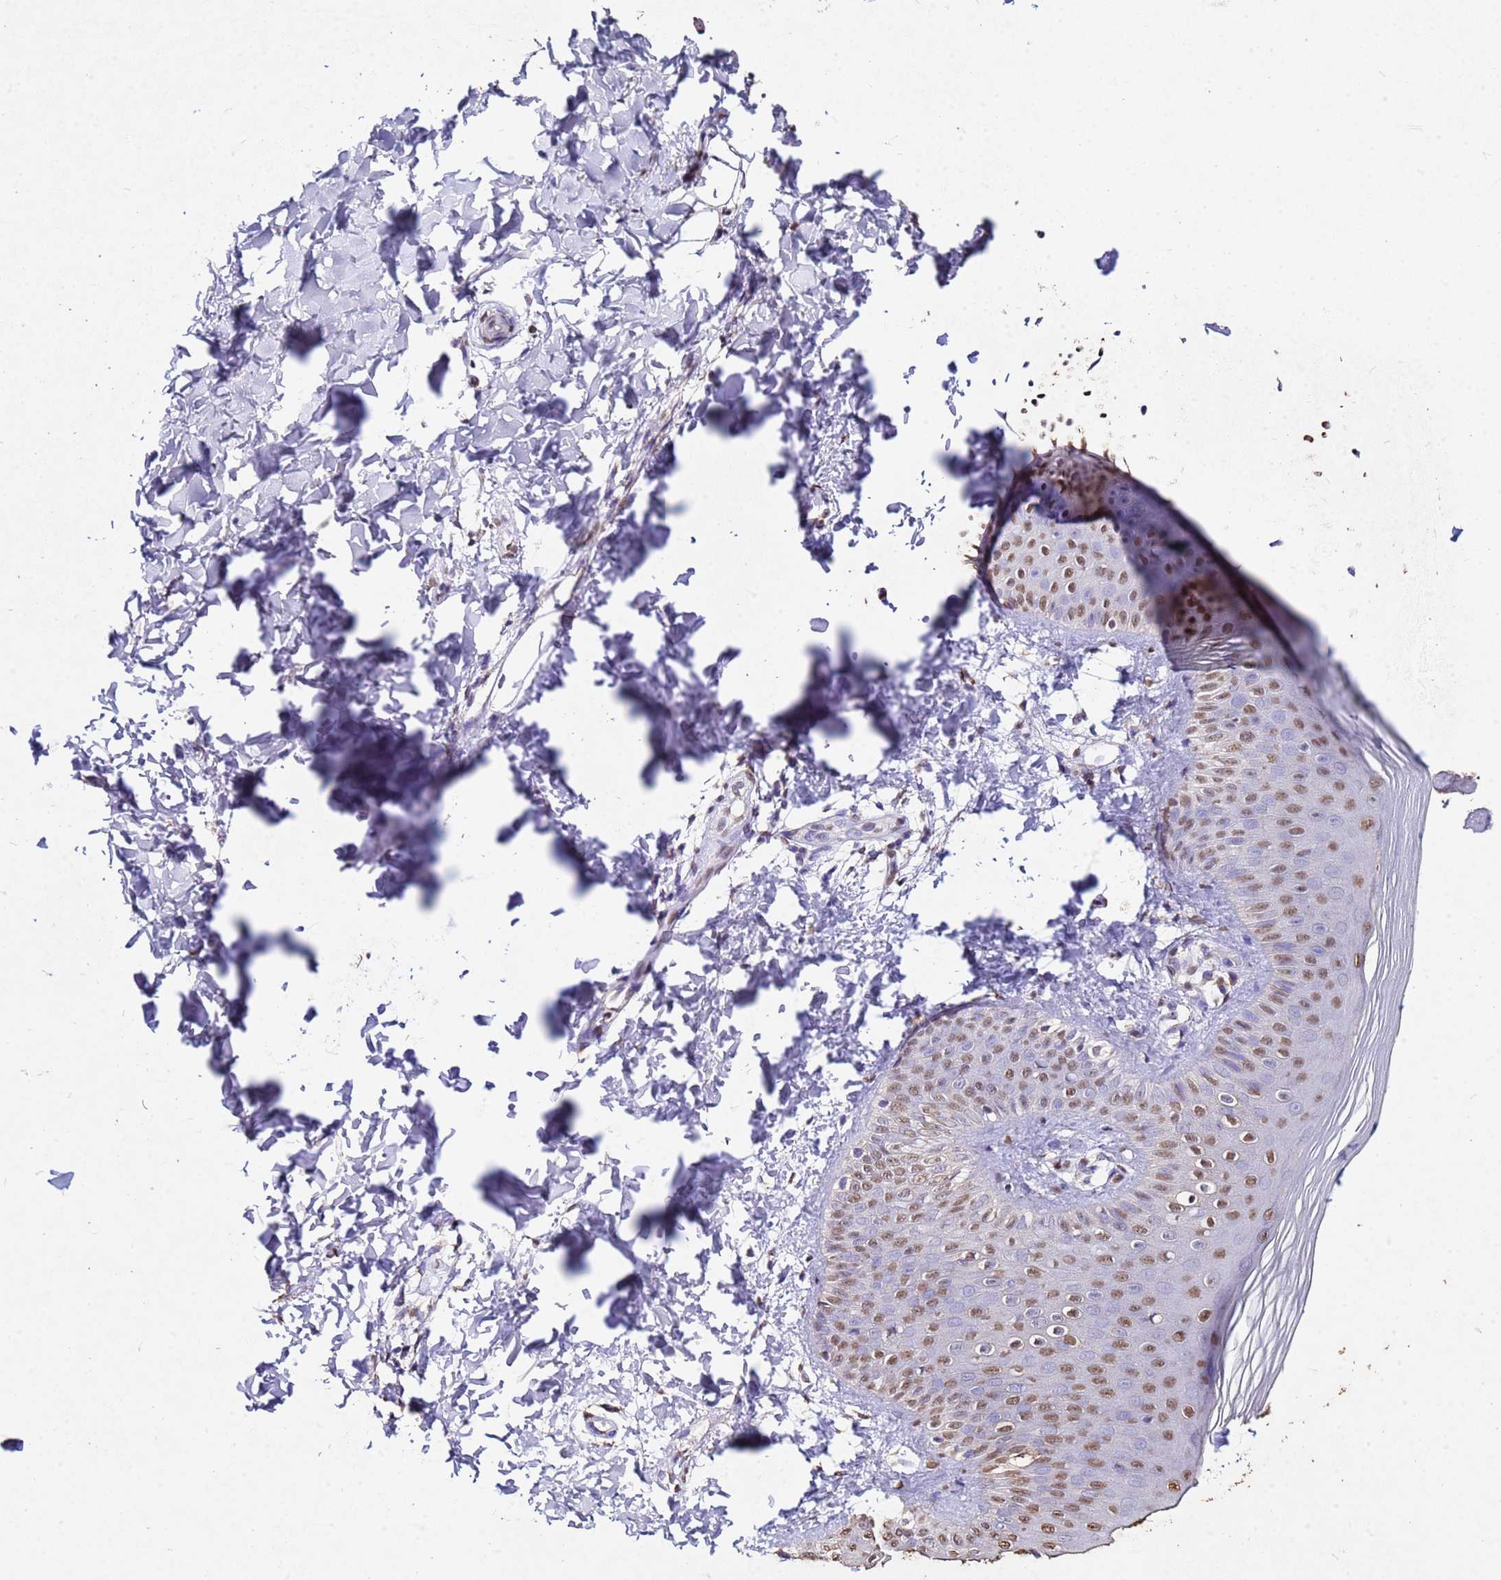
{"staining": {"intensity": "moderate", "quantity": ">75%", "location": "nuclear"}, "tissue": "skin", "cell_type": "Epidermal cells", "image_type": "normal", "snomed": [{"axis": "morphology", "description": "Normal tissue, NOS"}, {"axis": "morphology", "description": "Inflammation, NOS"}, {"axis": "topography", "description": "Soft tissue"}, {"axis": "topography", "description": "Anal"}], "caption": "Moderate nuclear protein staining is appreciated in about >75% of epidermal cells in skin. The protein of interest is shown in brown color, while the nuclei are stained blue.", "gene": "MYOCD", "patient": {"sex": "female", "age": 15}}